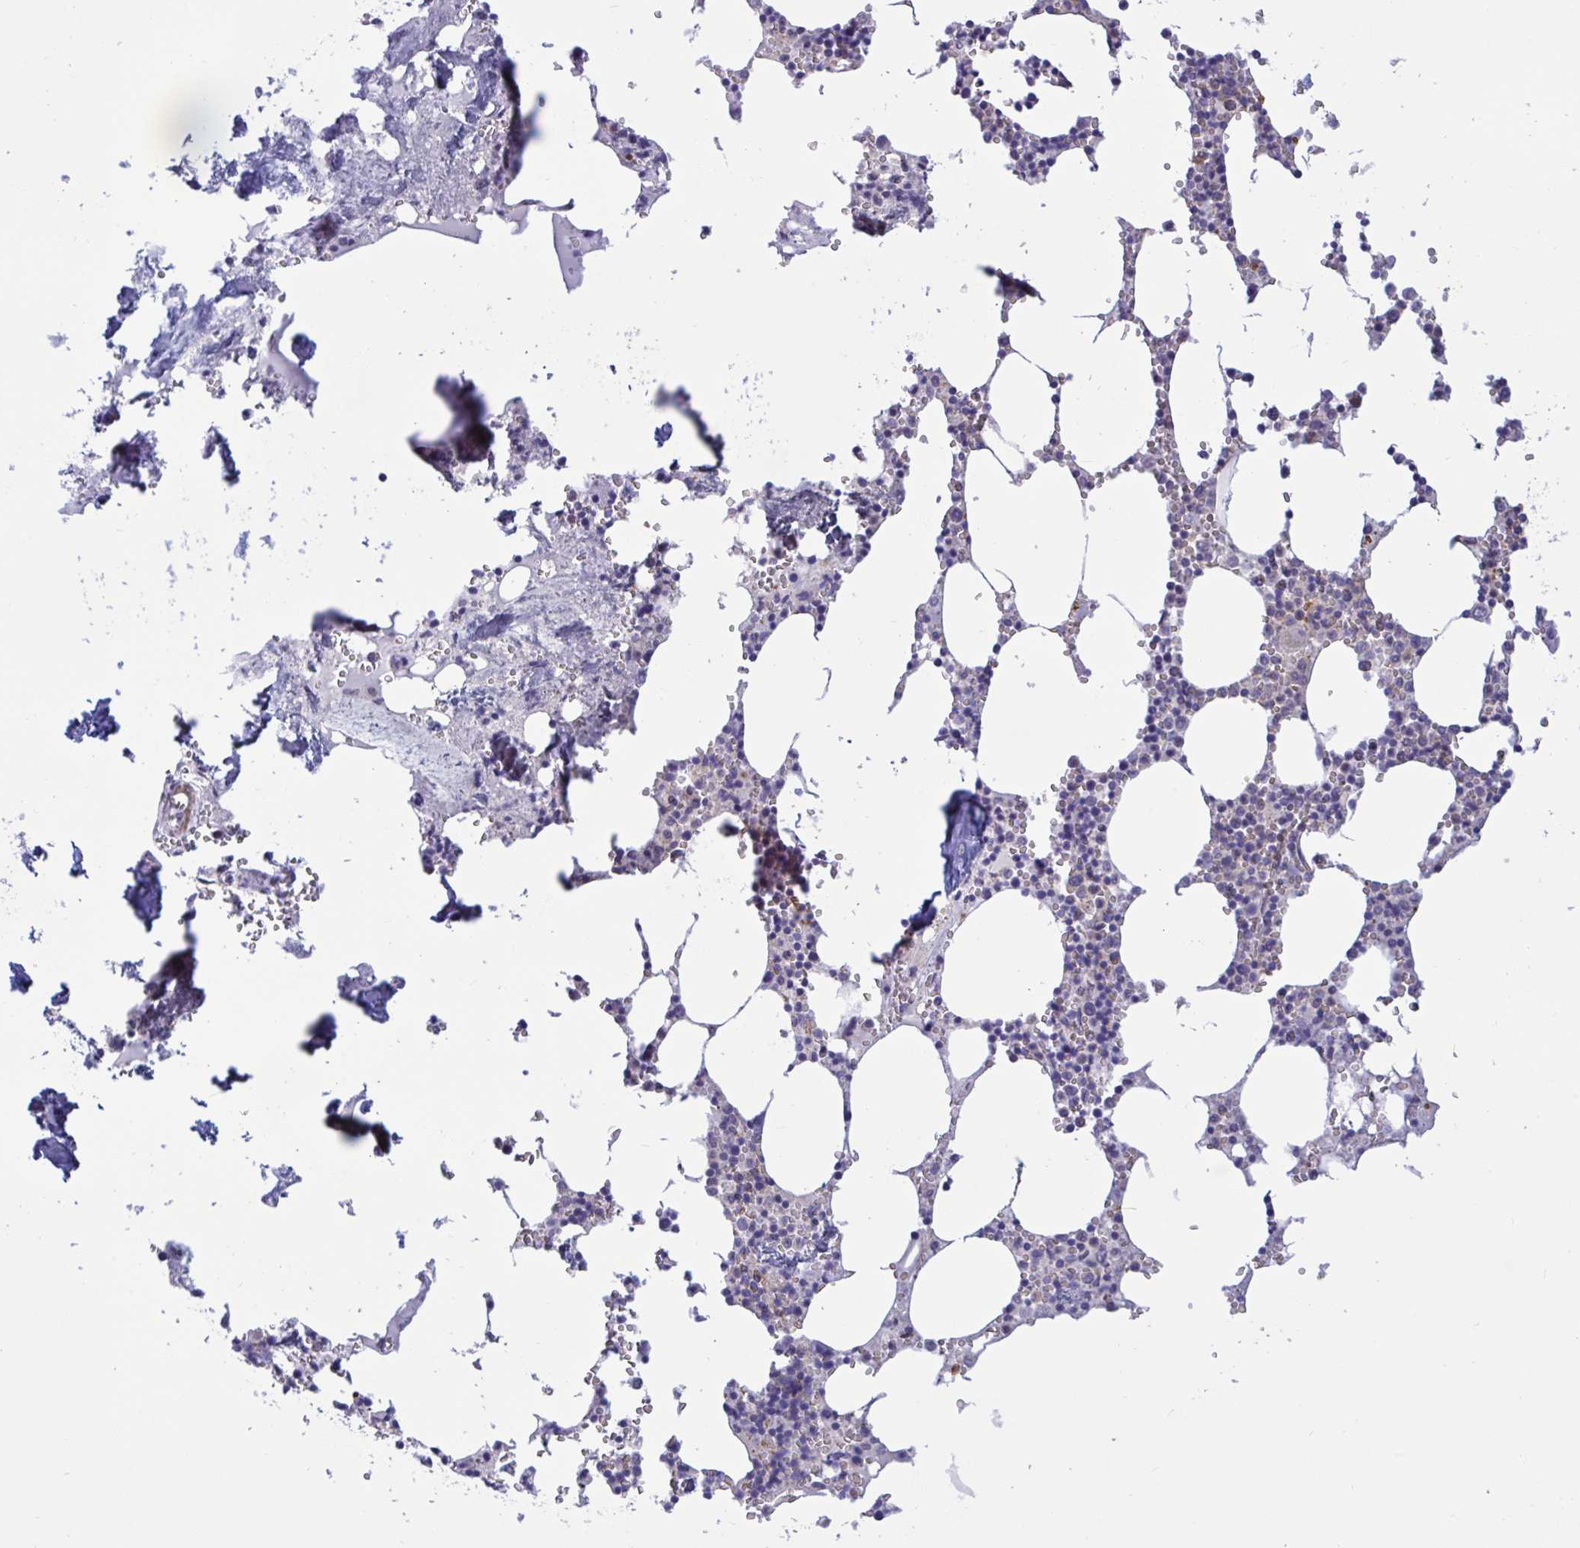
{"staining": {"intensity": "moderate", "quantity": "<25%", "location": "cytoplasmic/membranous"}, "tissue": "bone marrow", "cell_type": "Hematopoietic cells", "image_type": "normal", "snomed": [{"axis": "morphology", "description": "Normal tissue, NOS"}, {"axis": "topography", "description": "Bone marrow"}], "caption": "Immunohistochemistry (IHC) staining of normal bone marrow, which demonstrates low levels of moderate cytoplasmic/membranous expression in approximately <25% of hematopoietic cells indicating moderate cytoplasmic/membranous protein positivity. The staining was performed using DAB (3,3'-diaminobenzidine) (brown) for protein detection and nuclei were counterstained in hematoxylin (blue).", "gene": "OXLD1", "patient": {"sex": "male", "age": 54}}